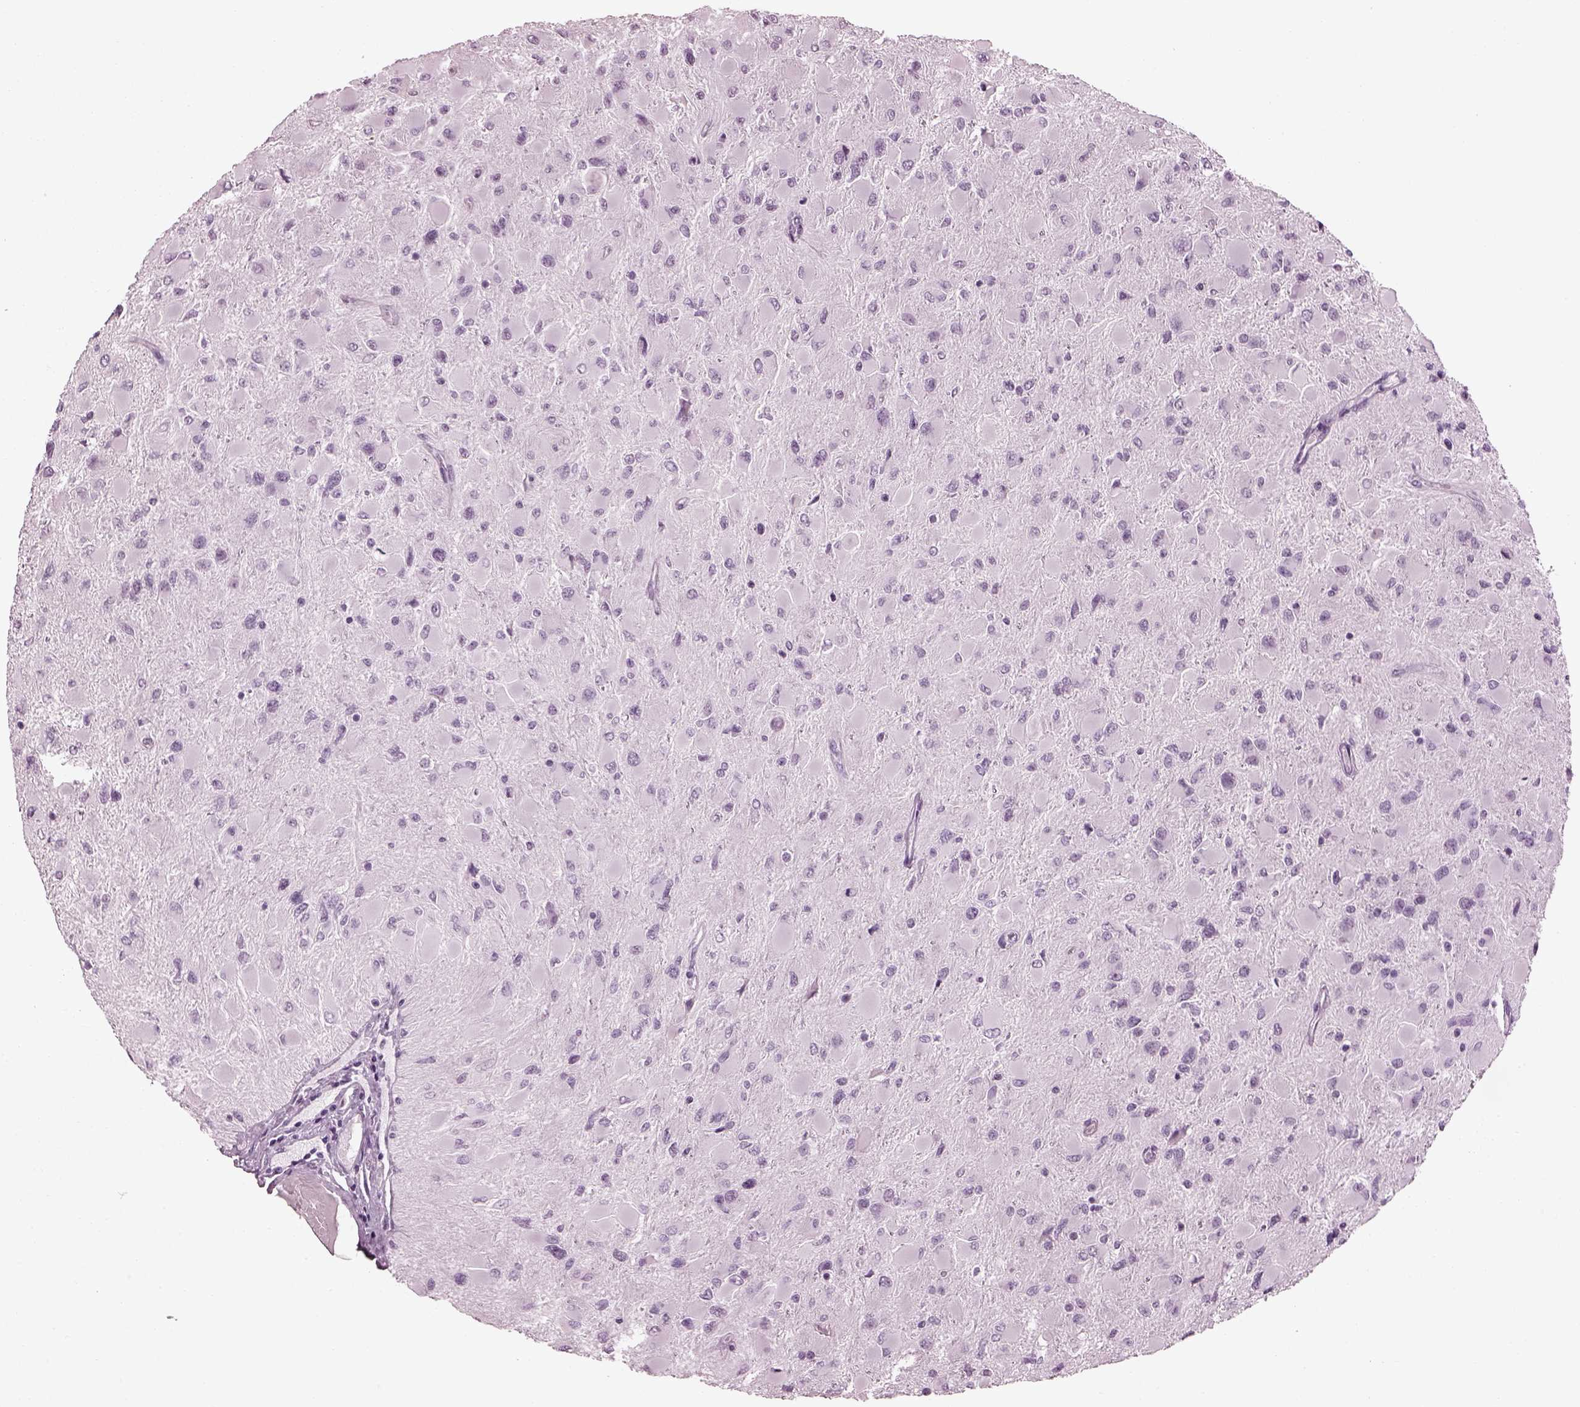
{"staining": {"intensity": "negative", "quantity": "none", "location": "none"}, "tissue": "glioma", "cell_type": "Tumor cells", "image_type": "cancer", "snomed": [{"axis": "morphology", "description": "Glioma, malignant, High grade"}, {"axis": "topography", "description": "Cerebral cortex"}], "caption": "A photomicrograph of malignant high-grade glioma stained for a protein shows no brown staining in tumor cells. (DAB immunohistochemistry (IHC), high magnification).", "gene": "ADGRG2", "patient": {"sex": "female", "age": 36}}